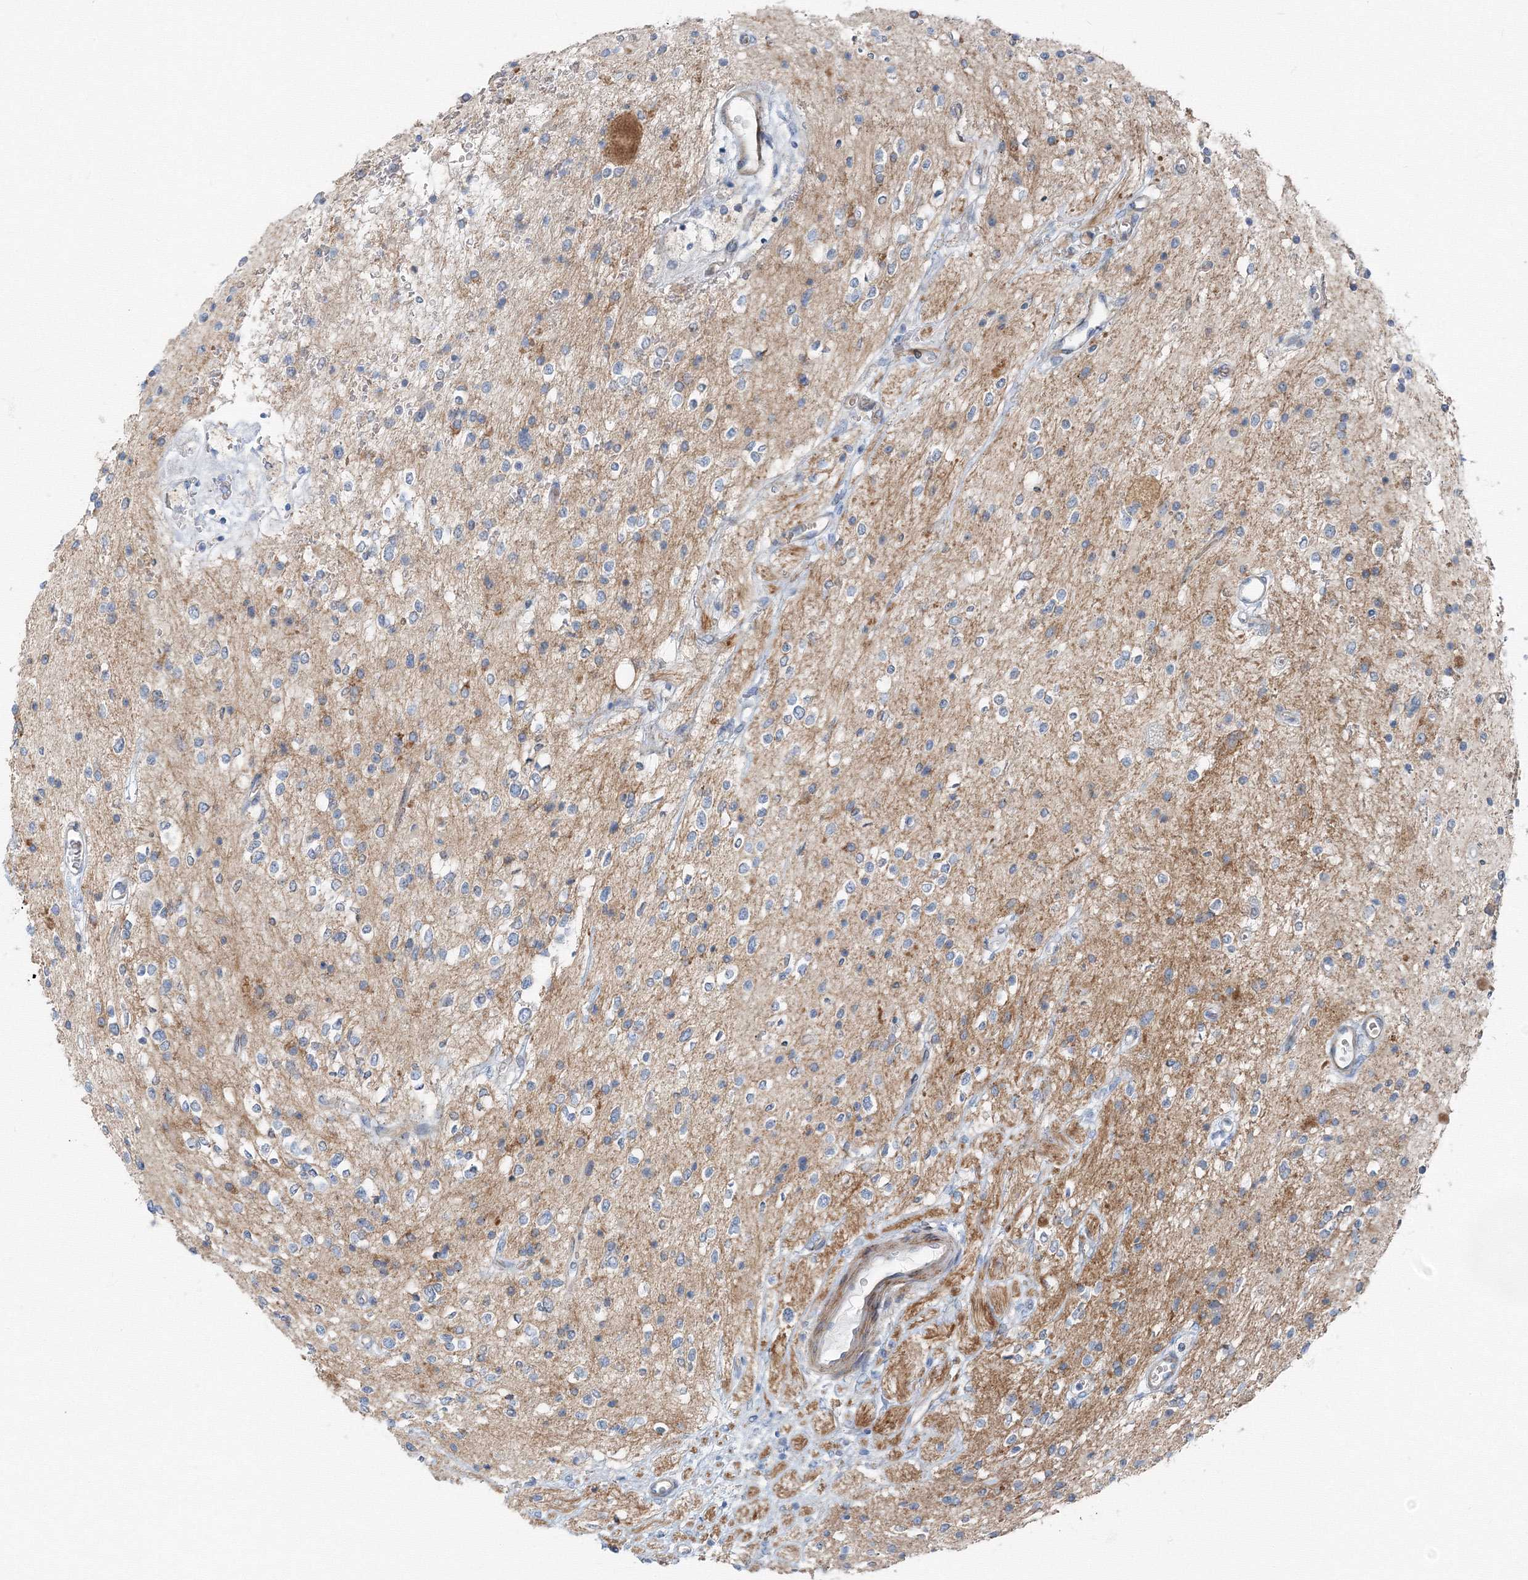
{"staining": {"intensity": "negative", "quantity": "none", "location": "none"}, "tissue": "glioma", "cell_type": "Tumor cells", "image_type": "cancer", "snomed": [{"axis": "morphology", "description": "Glioma, malignant, High grade"}, {"axis": "topography", "description": "Brain"}], "caption": "Immunohistochemical staining of human glioma demonstrates no significant expression in tumor cells.", "gene": "AASDH", "patient": {"sex": "male", "age": 34}}